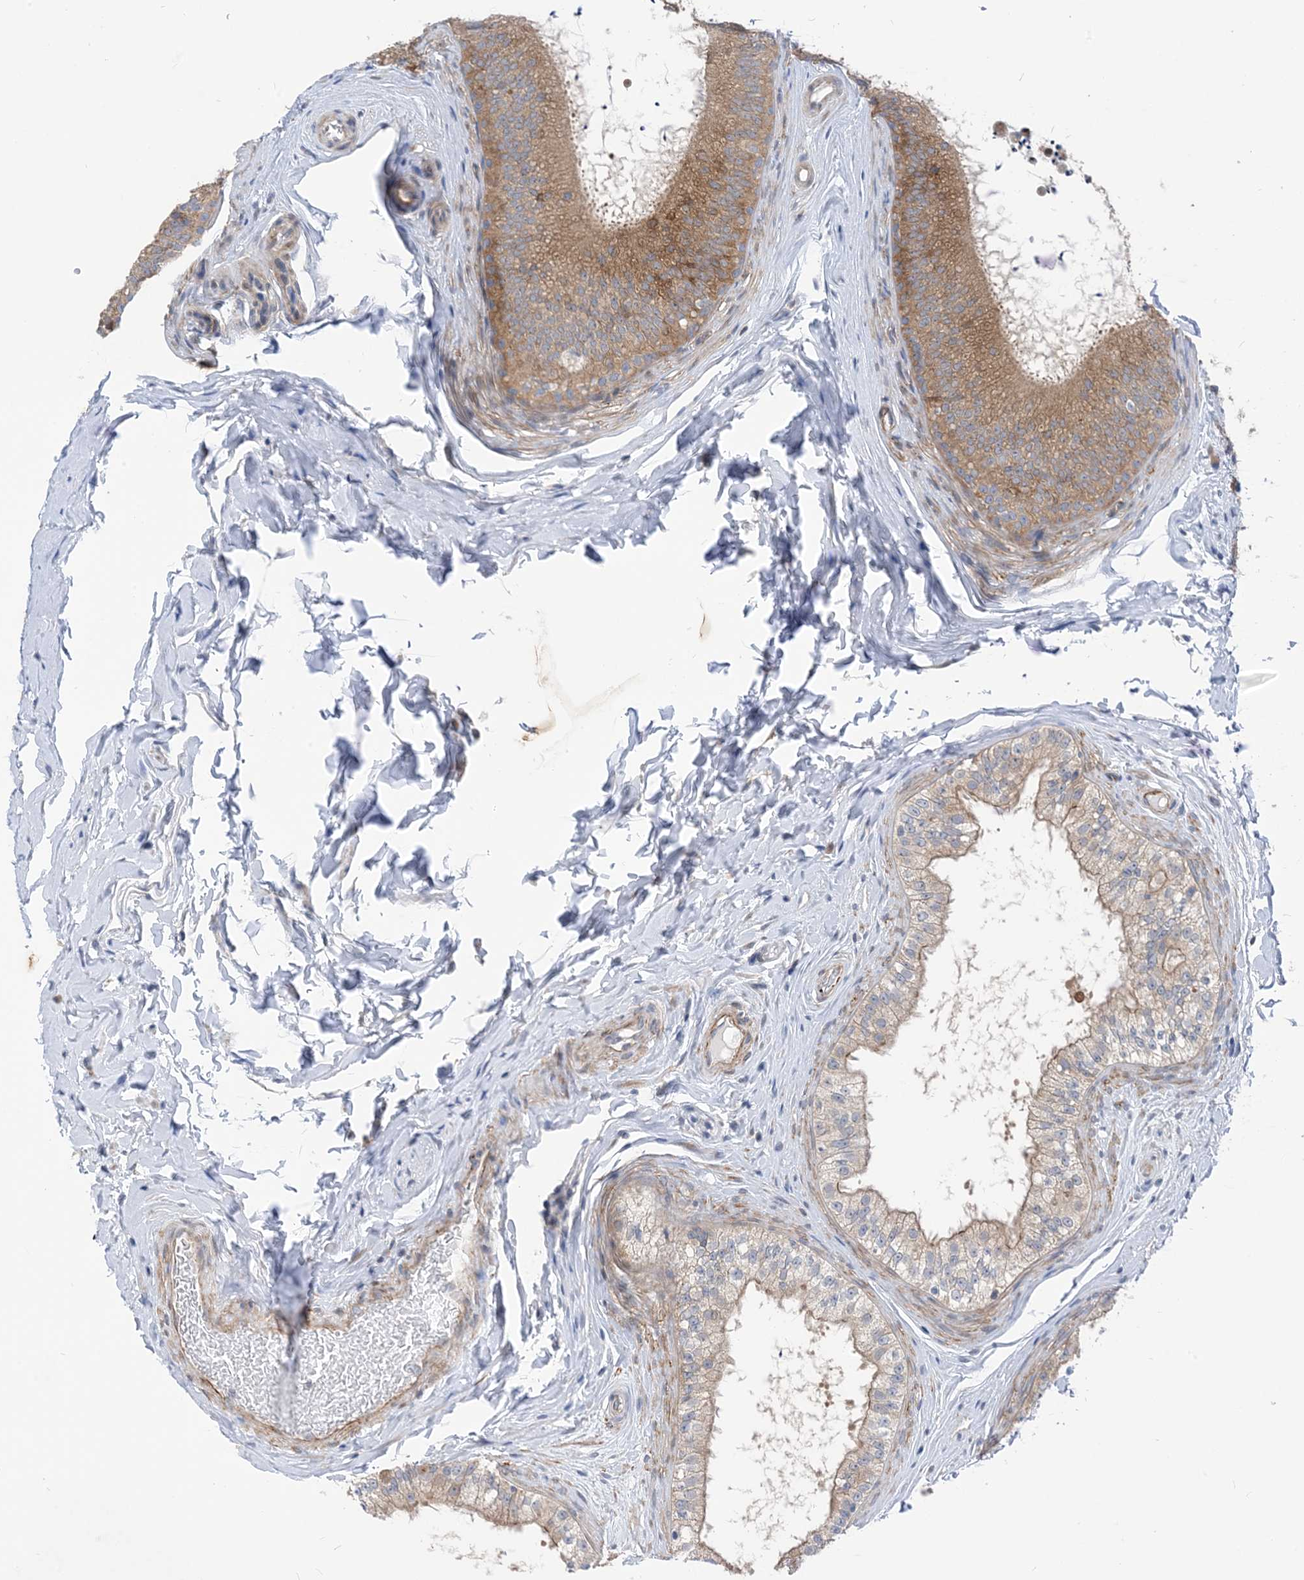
{"staining": {"intensity": "moderate", "quantity": ">75%", "location": "cytoplasmic/membranous"}, "tissue": "epididymis", "cell_type": "Glandular cells", "image_type": "normal", "snomed": [{"axis": "morphology", "description": "Normal tissue, NOS"}, {"axis": "topography", "description": "Epididymis"}], "caption": "Glandular cells display medium levels of moderate cytoplasmic/membranous positivity in approximately >75% of cells in unremarkable human epididymis.", "gene": "PLEKHA3", "patient": {"sex": "male", "age": 29}}